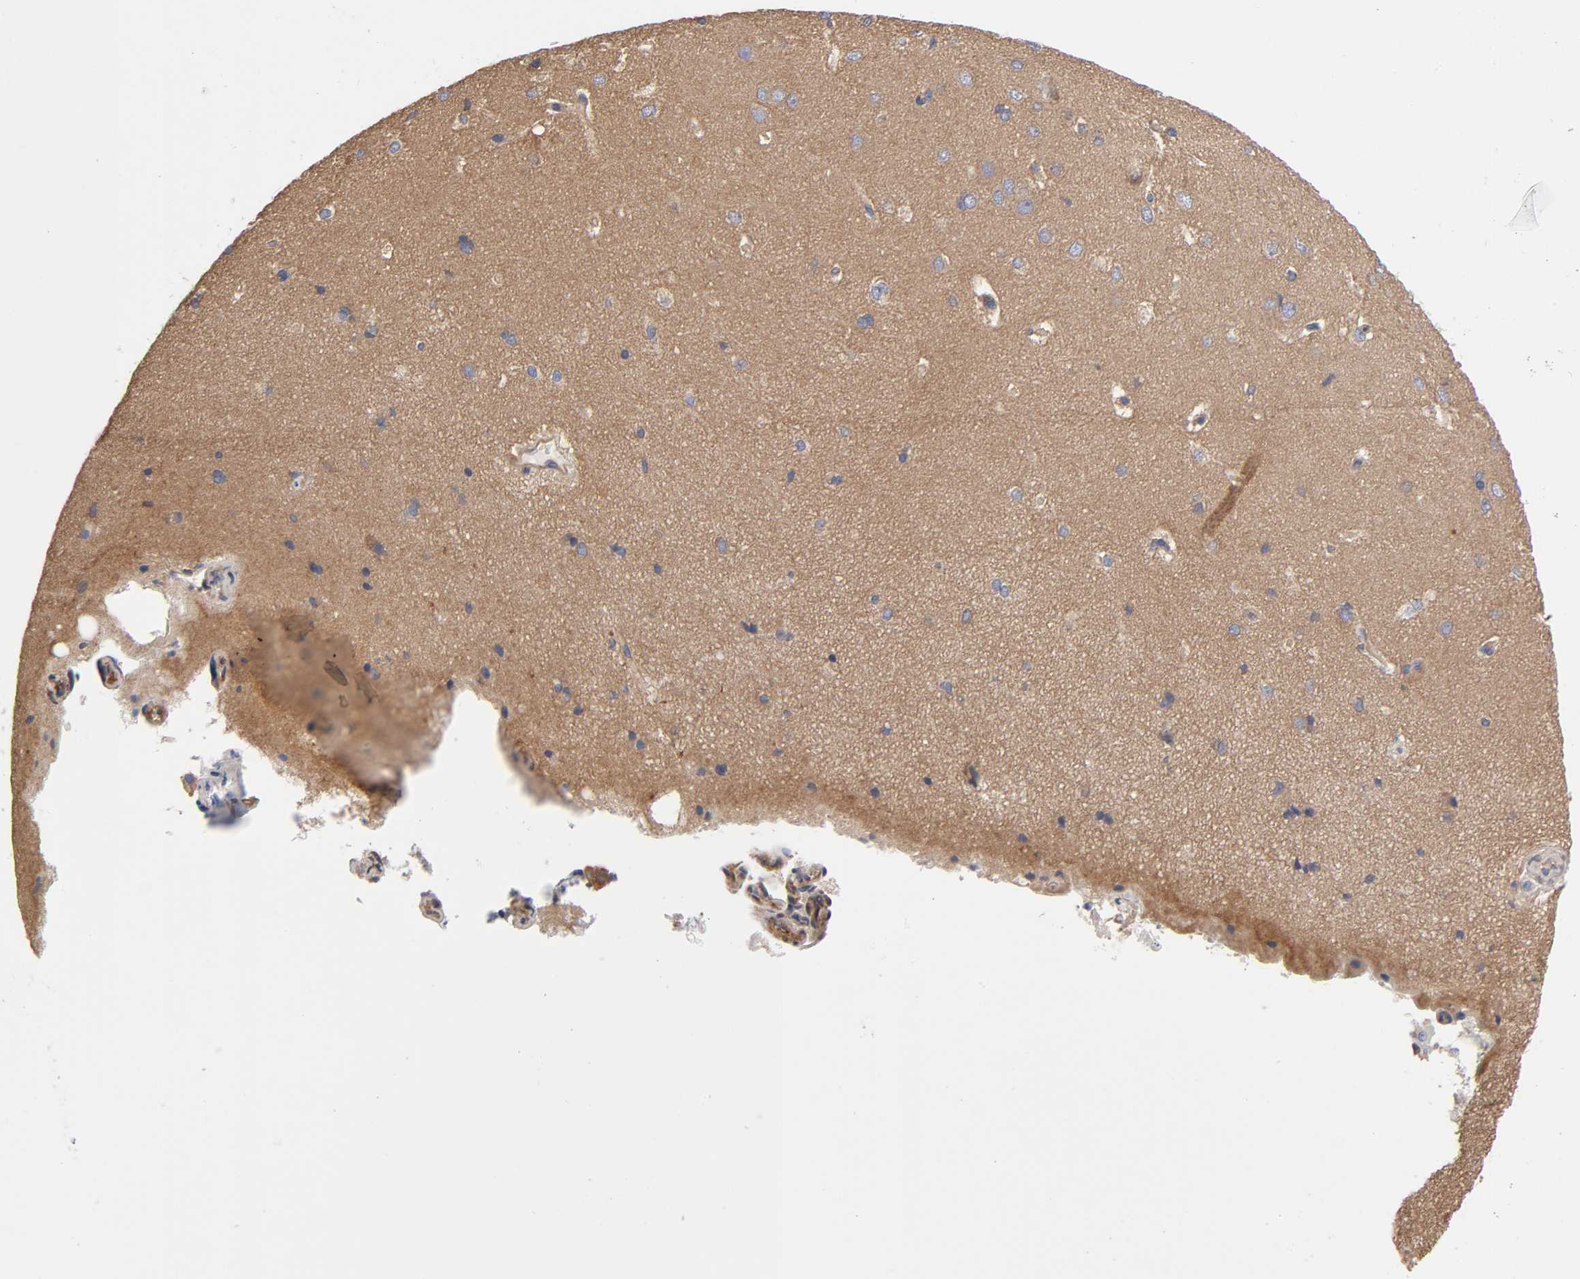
{"staining": {"intensity": "moderate", "quantity": ">75%", "location": "cytoplasmic/membranous"}, "tissue": "cerebral cortex", "cell_type": "Endothelial cells", "image_type": "normal", "snomed": [{"axis": "morphology", "description": "Normal tissue, NOS"}, {"axis": "topography", "description": "Cerebral cortex"}], "caption": "Immunohistochemical staining of normal human cerebral cortex reveals moderate cytoplasmic/membranous protein expression in about >75% of endothelial cells. The staining is performed using DAB (3,3'-diaminobenzidine) brown chromogen to label protein expression. The nuclei are counter-stained blue using hematoxylin.", "gene": "STRN3", "patient": {"sex": "female", "age": 45}}